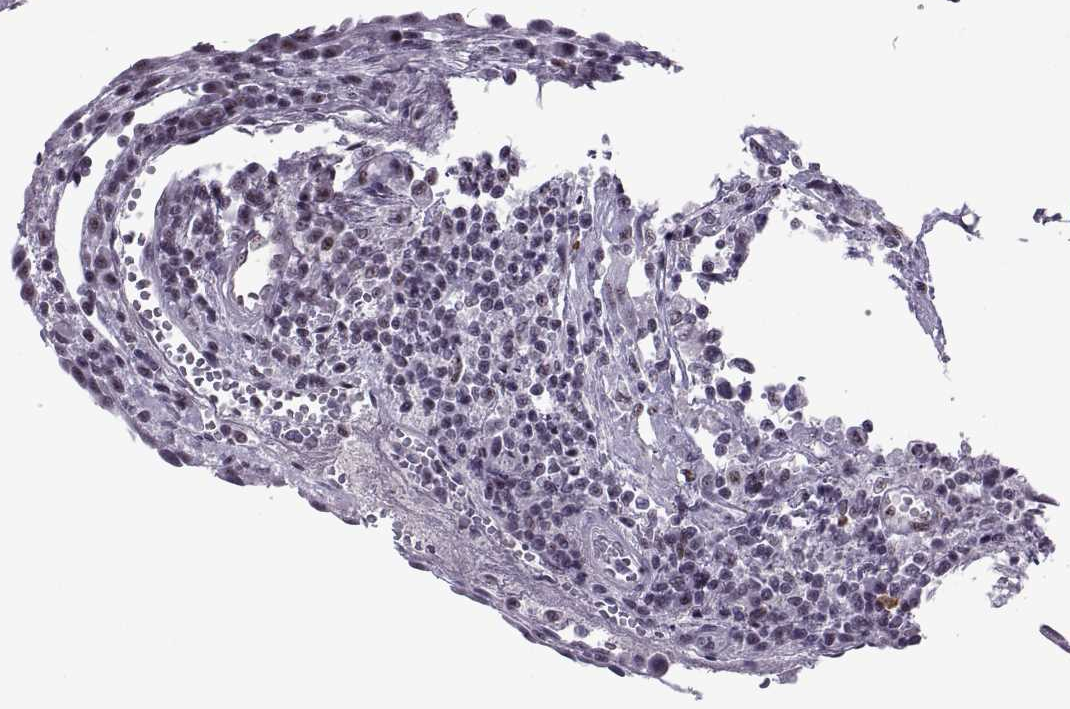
{"staining": {"intensity": "weak", "quantity": ">75%", "location": "nuclear"}, "tissue": "urothelial cancer", "cell_type": "Tumor cells", "image_type": "cancer", "snomed": [{"axis": "morphology", "description": "Urothelial carcinoma, High grade"}, {"axis": "topography", "description": "Urinary bladder"}], "caption": "High-magnification brightfield microscopy of high-grade urothelial carcinoma stained with DAB (3,3'-diaminobenzidine) (brown) and counterstained with hematoxylin (blue). tumor cells exhibit weak nuclear staining is present in about>75% of cells. (DAB (3,3'-diaminobenzidine) IHC, brown staining for protein, blue staining for nuclei).", "gene": "MAGEA4", "patient": {"sex": "female", "age": 85}}